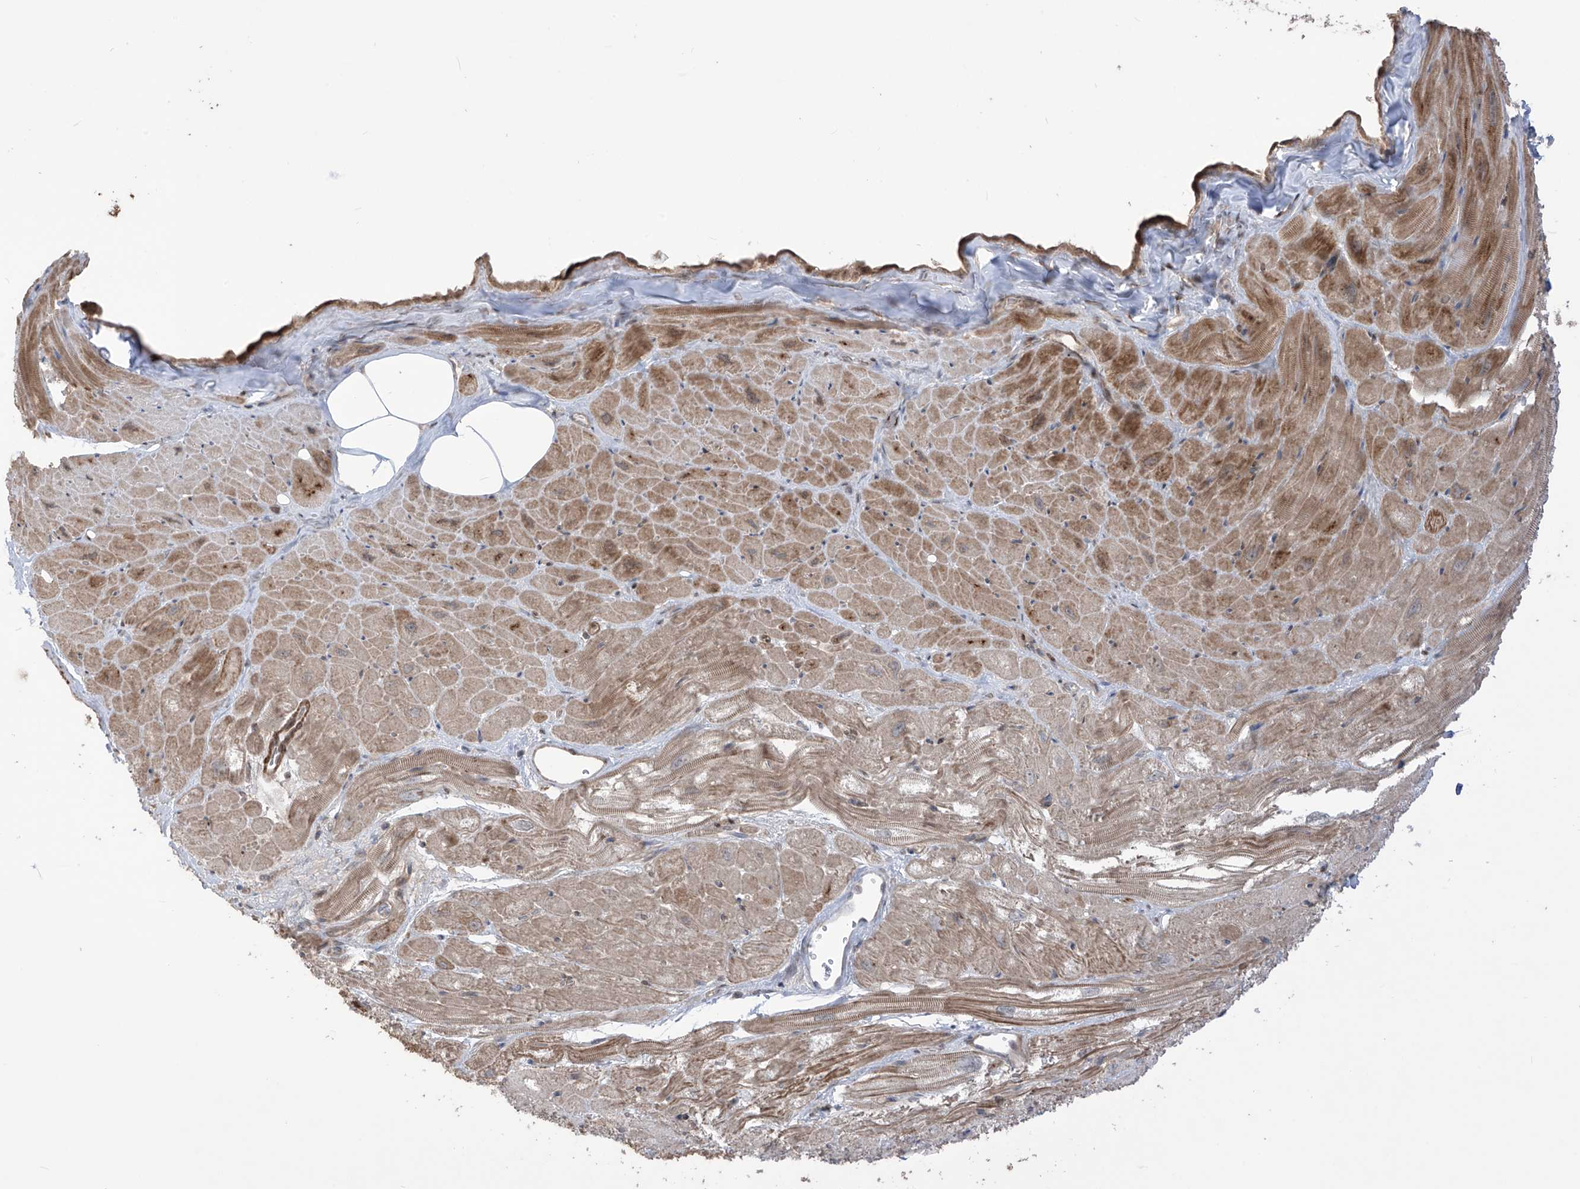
{"staining": {"intensity": "moderate", "quantity": ">75%", "location": "cytoplasmic/membranous"}, "tissue": "heart muscle", "cell_type": "Cardiomyocytes", "image_type": "normal", "snomed": [{"axis": "morphology", "description": "Normal tissue, NOS"}, {"axis": "topography", "description": "Heart"}], "caption": "High-power microscopy captured an immunohistochemistry photomicrograph of benign heart muscle, revealing moderate cytoplasmic/membranous positivity in about >75% of cardiomyocytes.", "gene": "LRRC74A", "patient": {"sex": "male", "age": 50}}